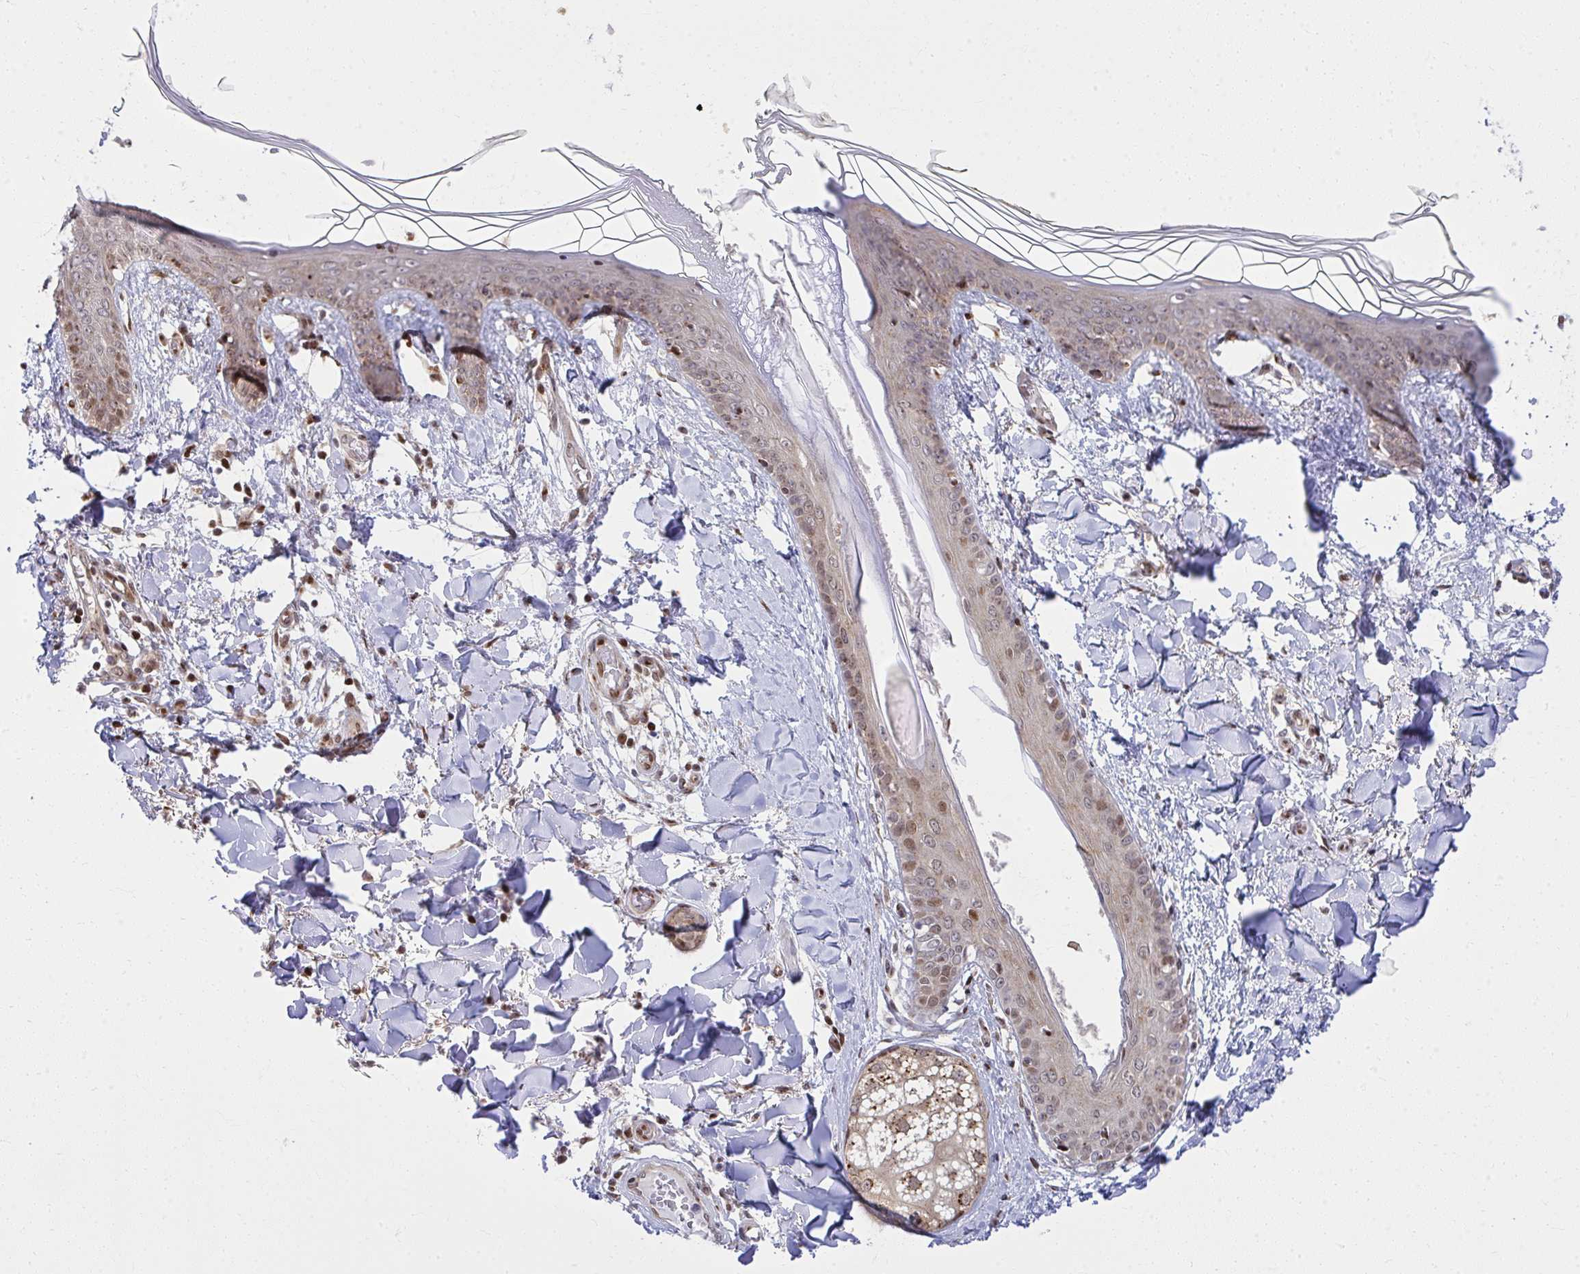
{"staining": {"intensity": "moderate", "quantity": "25%-75%", "location": "cytoplasmic/membranous"}, "tissue": "skin", "cell_type": "Fibroblasts", "image_type": "normal", "snomed": [{"axis": "morphology", "description": "Normal tissue, NOS"}, {"axis": "topography", "description": "Skin"}], "caption": "Immunohistochemistry (IHC) (DAB (3,3'-diaminobenzidine)) staining of normal skin reveals moderate cytoplasmic/membranous protein staining in approximately 25%-75% of fibroblasts. Immunohistochemistry stains the protein in brown and the nuclei are stained blue.", "gene": "PIGY", "patient": {"sex": "female", "age": 34}}